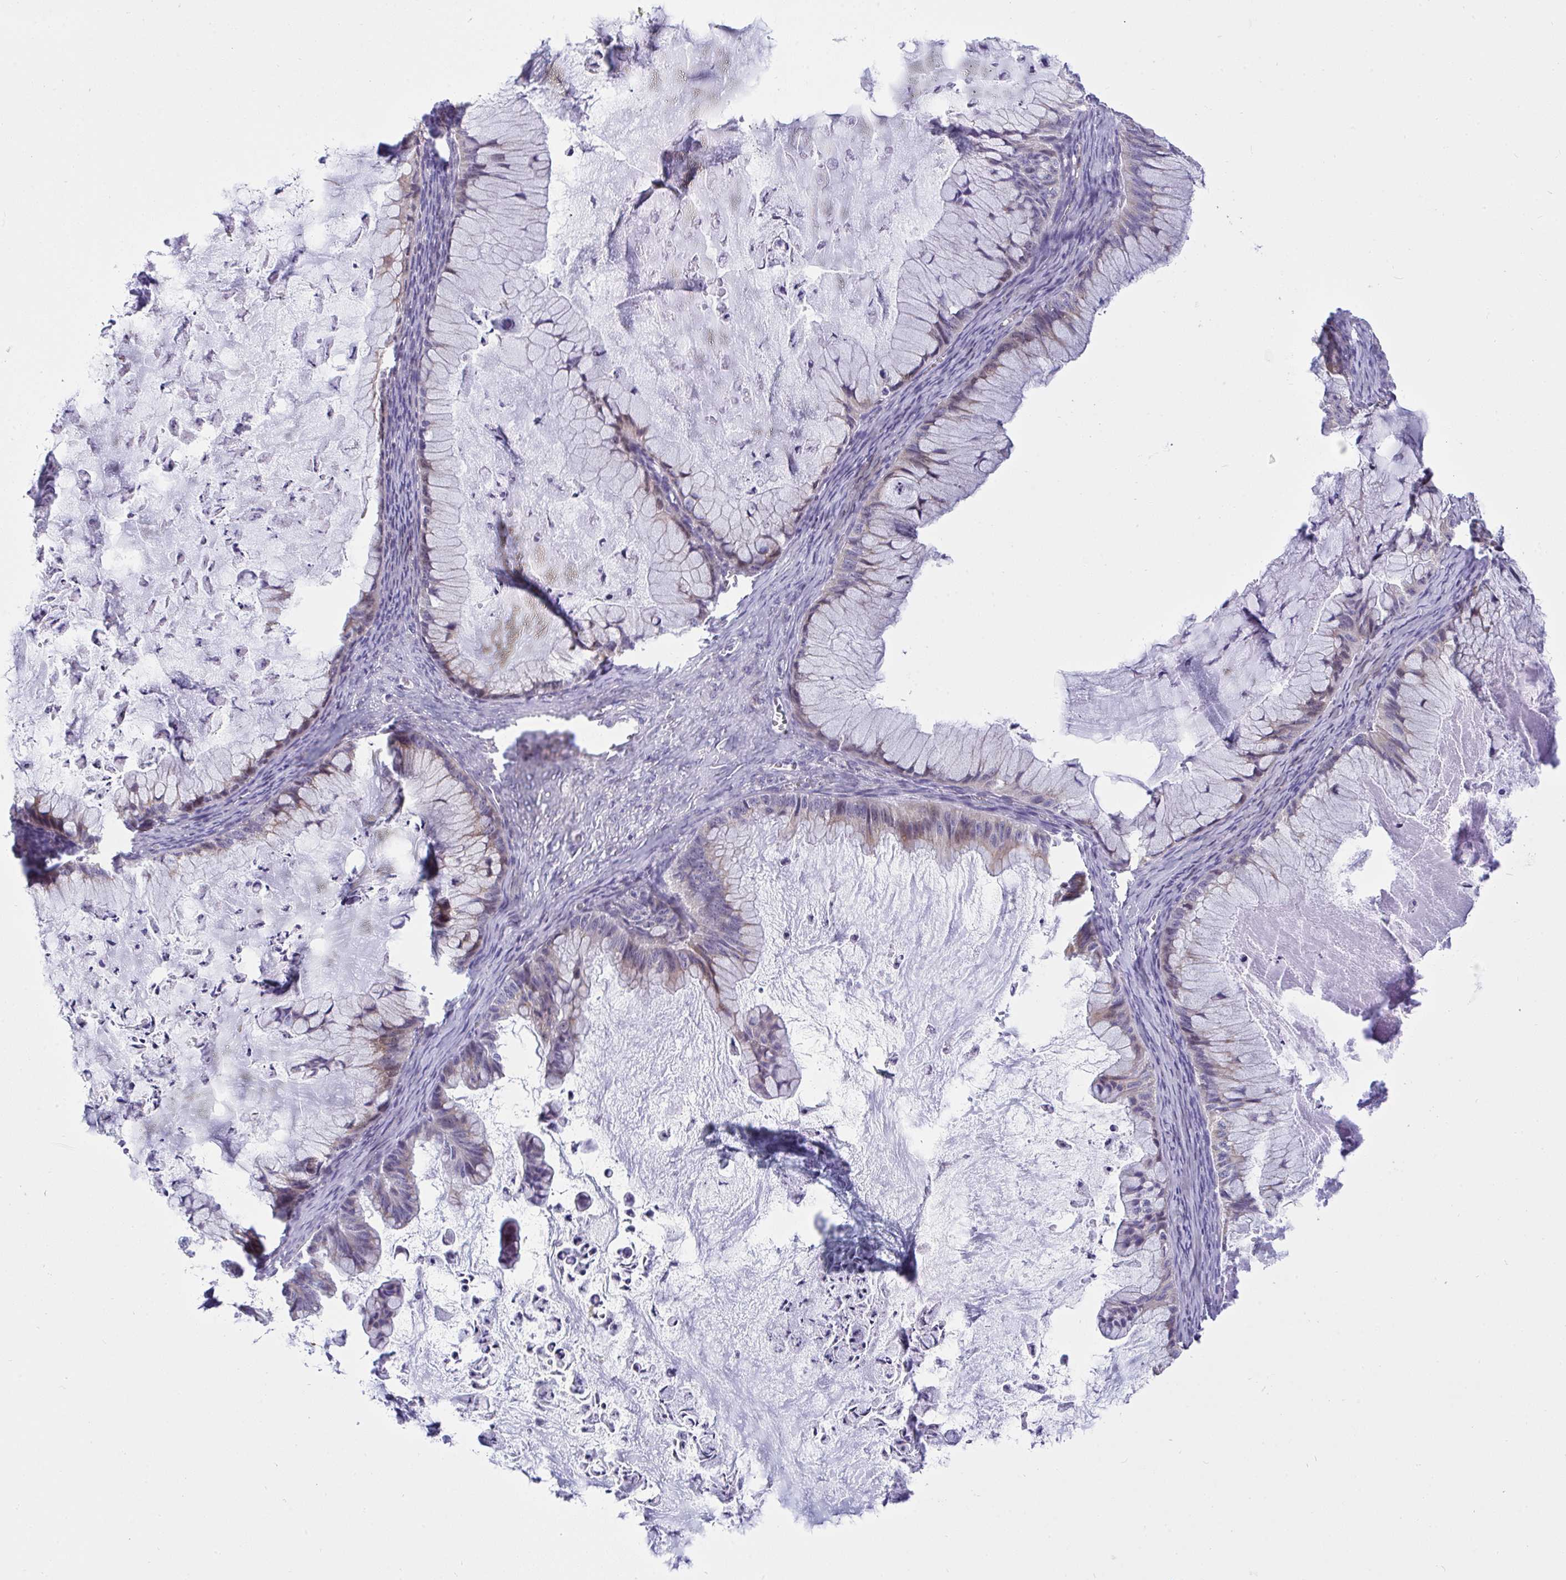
{"staining": {"intensity": "weak", "quantity": "25%-75%", "location": "cytoplasmic/membranous"}, "tissue": "ovarian cancer", "cell_type": "Tumor cells", "image_type": "cancer", "snomed": [{"axis": "morphology", "description": "Cystadenocarcinoma, mucinous, NOS"}, {"axis": "topography", "description": "Ovary"}], "caption": "Immunohistochemical staining of human ovarian cancer displays weak cytoplasmic/membranous protein staining in about 25%-75% of tumor cells. (DAB (3,3'-diaminobenzidine) = brown stain, brightfield microscopy at high magnification).", "gene": "ZNF554", "patient": {"sex": "female", "age": 72}}